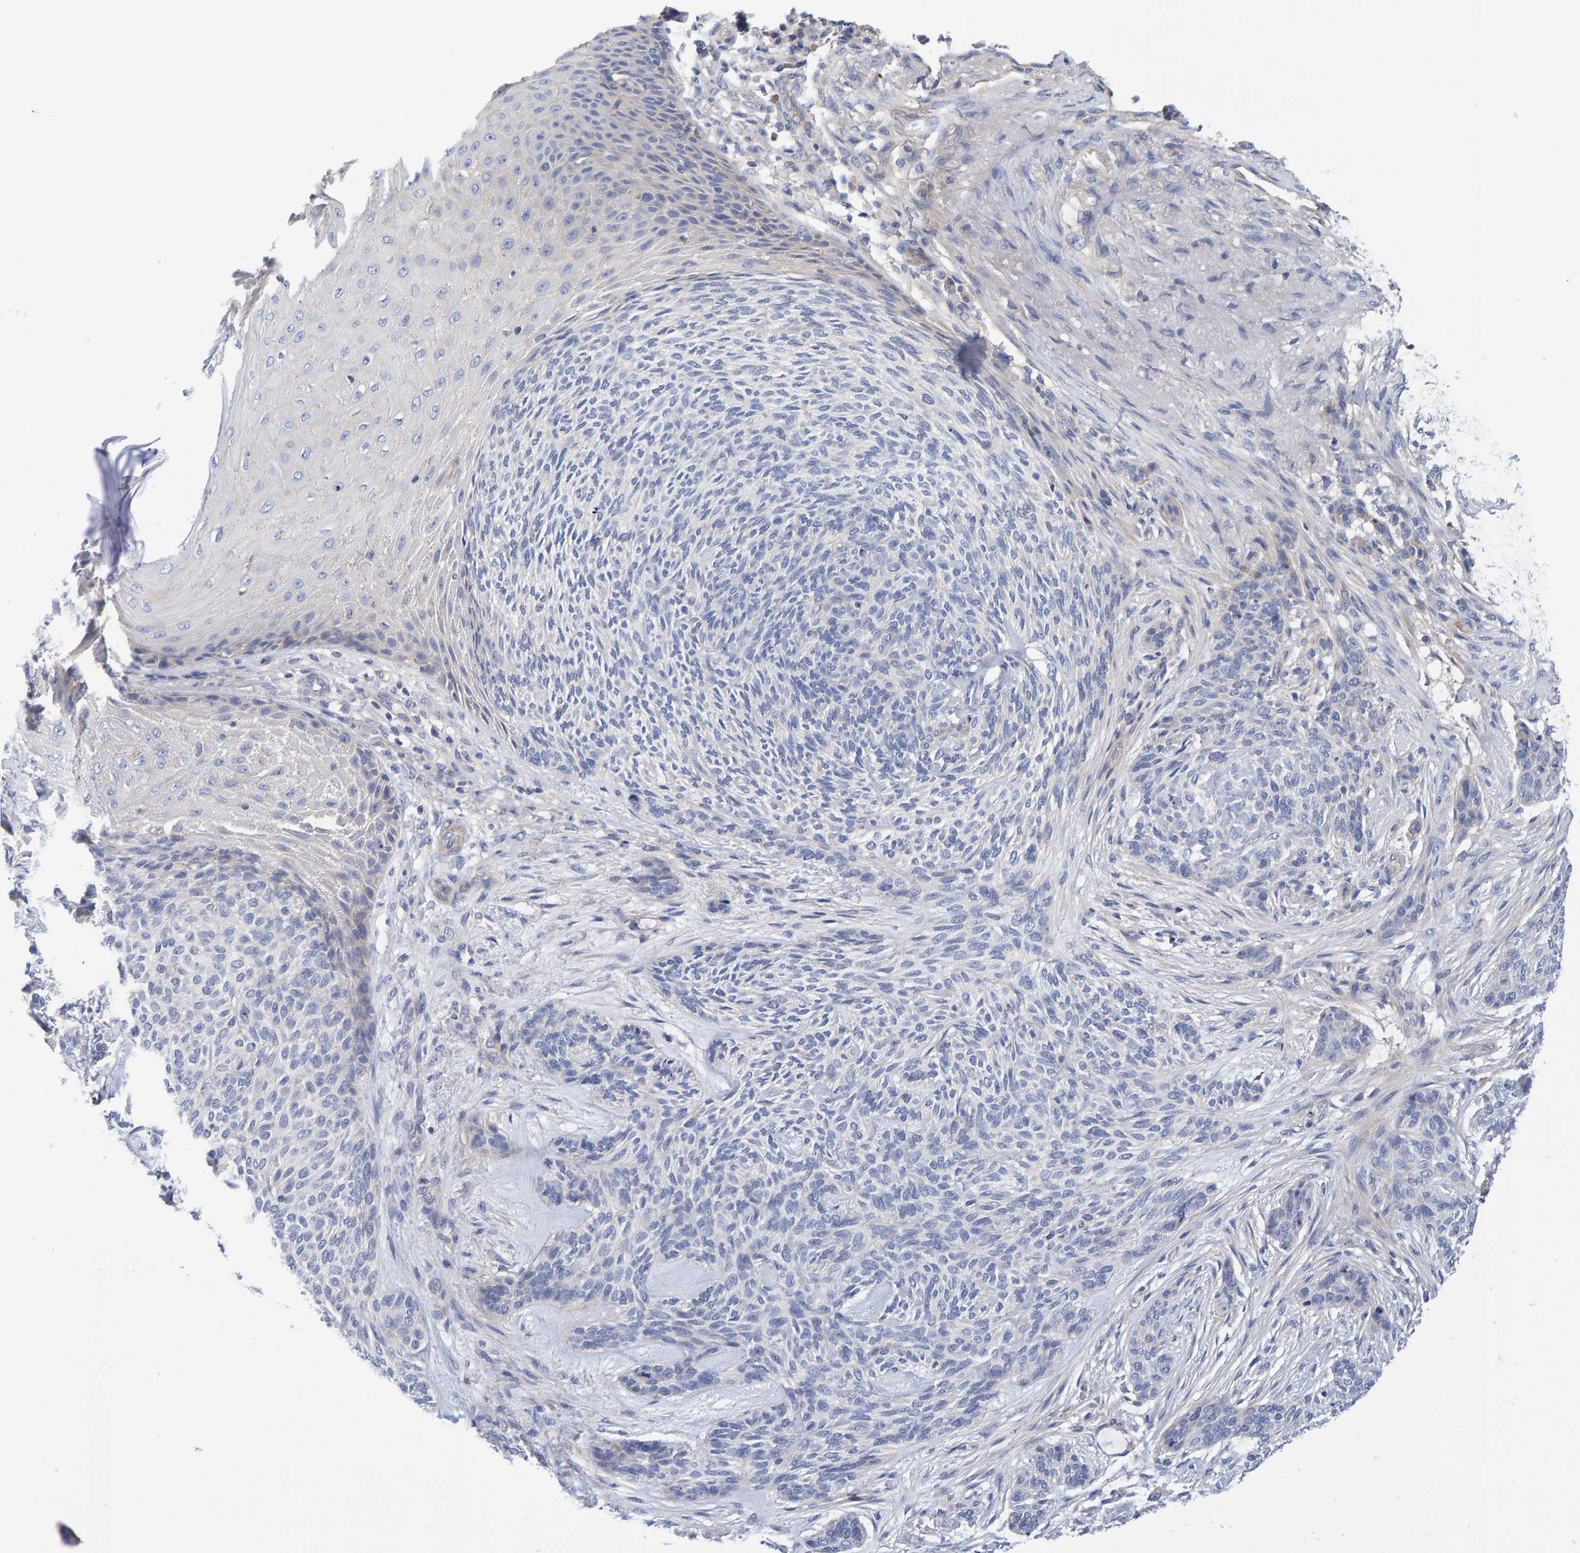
{"staining": {"intensity": "negative", "quantity": "none", "location": "none"}, "tissue": "skin cancer", "cell_type": "Tumor cells", "image_type": "cancer", "snomed": [{"axis": "morphology", "description": "Basal cell carcinoma"}, {"axis": "topography", "description": "Skin"}], "caption": "IHC of human skin cancer (basal cell carcinoma) demonstrates no expression in tumor cells. (Stains: DAB (3,3'-diaminobenzidine) IHC with hematoxylin counter stain, Microscopy: brightfield microscopy at high magnification).", "gene": "EFR3A", "patient": {"sex": "male", "age": 55}}